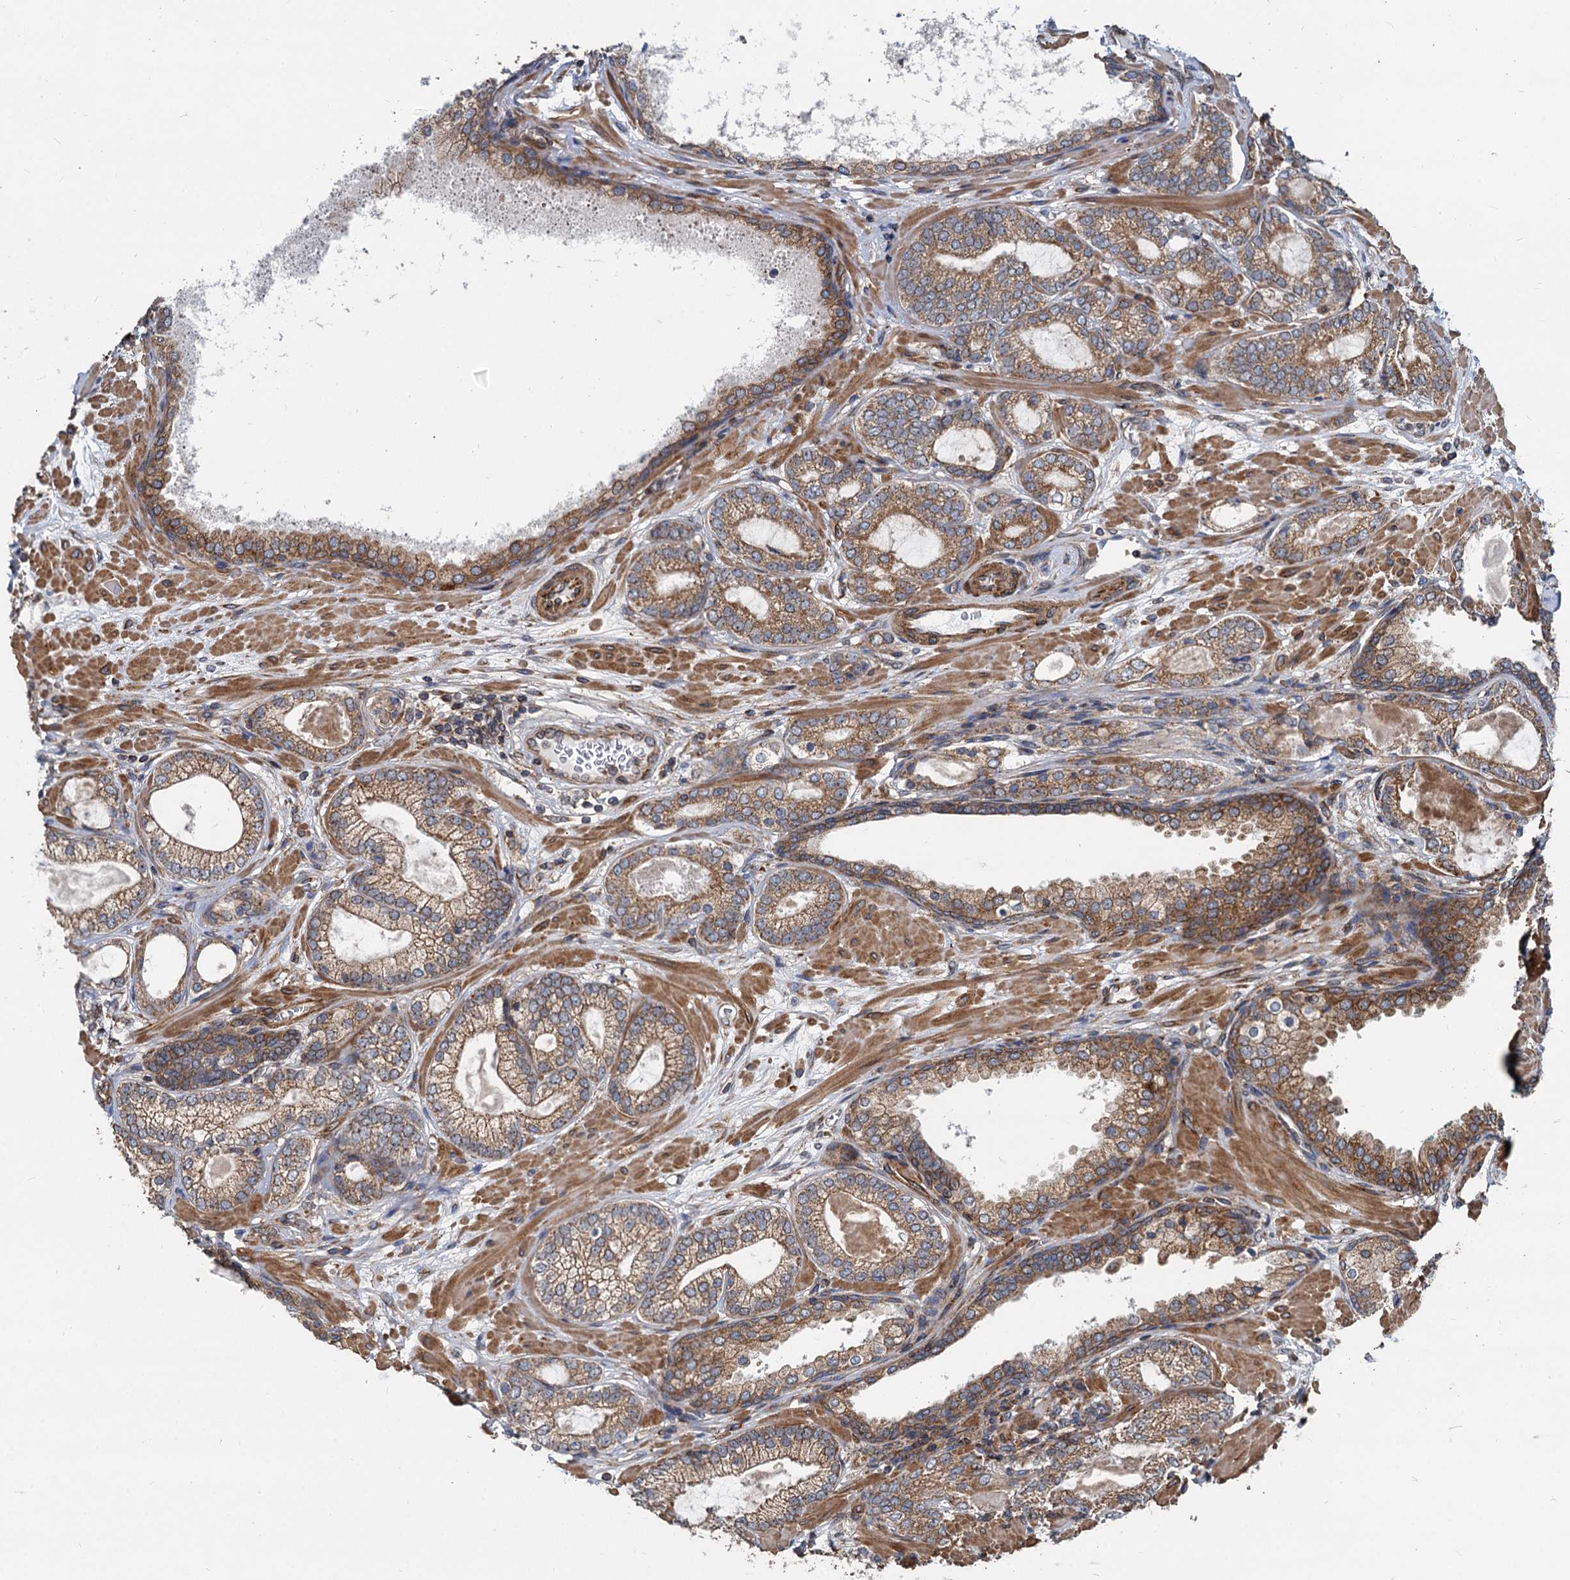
{"staining": {"intensity": "moderate", "quantity": ">75%", "location": "cytoplasmic/membranous"}, "tissue": "prostate cancer", "cell_type": "Tumor cells", "image_type": "cancer", "snomed": [{"axis": "morphology", "description": "Adenocarcinoma, High grade"}, {"axis": "topography", "description": "Prostate"}], "caption": "Brown immunohistochemical staining in prostate cancer (adenocarcinoma (high-grade)) displays moderate cytoplasmic/membranous staining in about >75% of tumor cells.", "gene": "STIM1", "patient": {"sex": "male", "age": 60}}